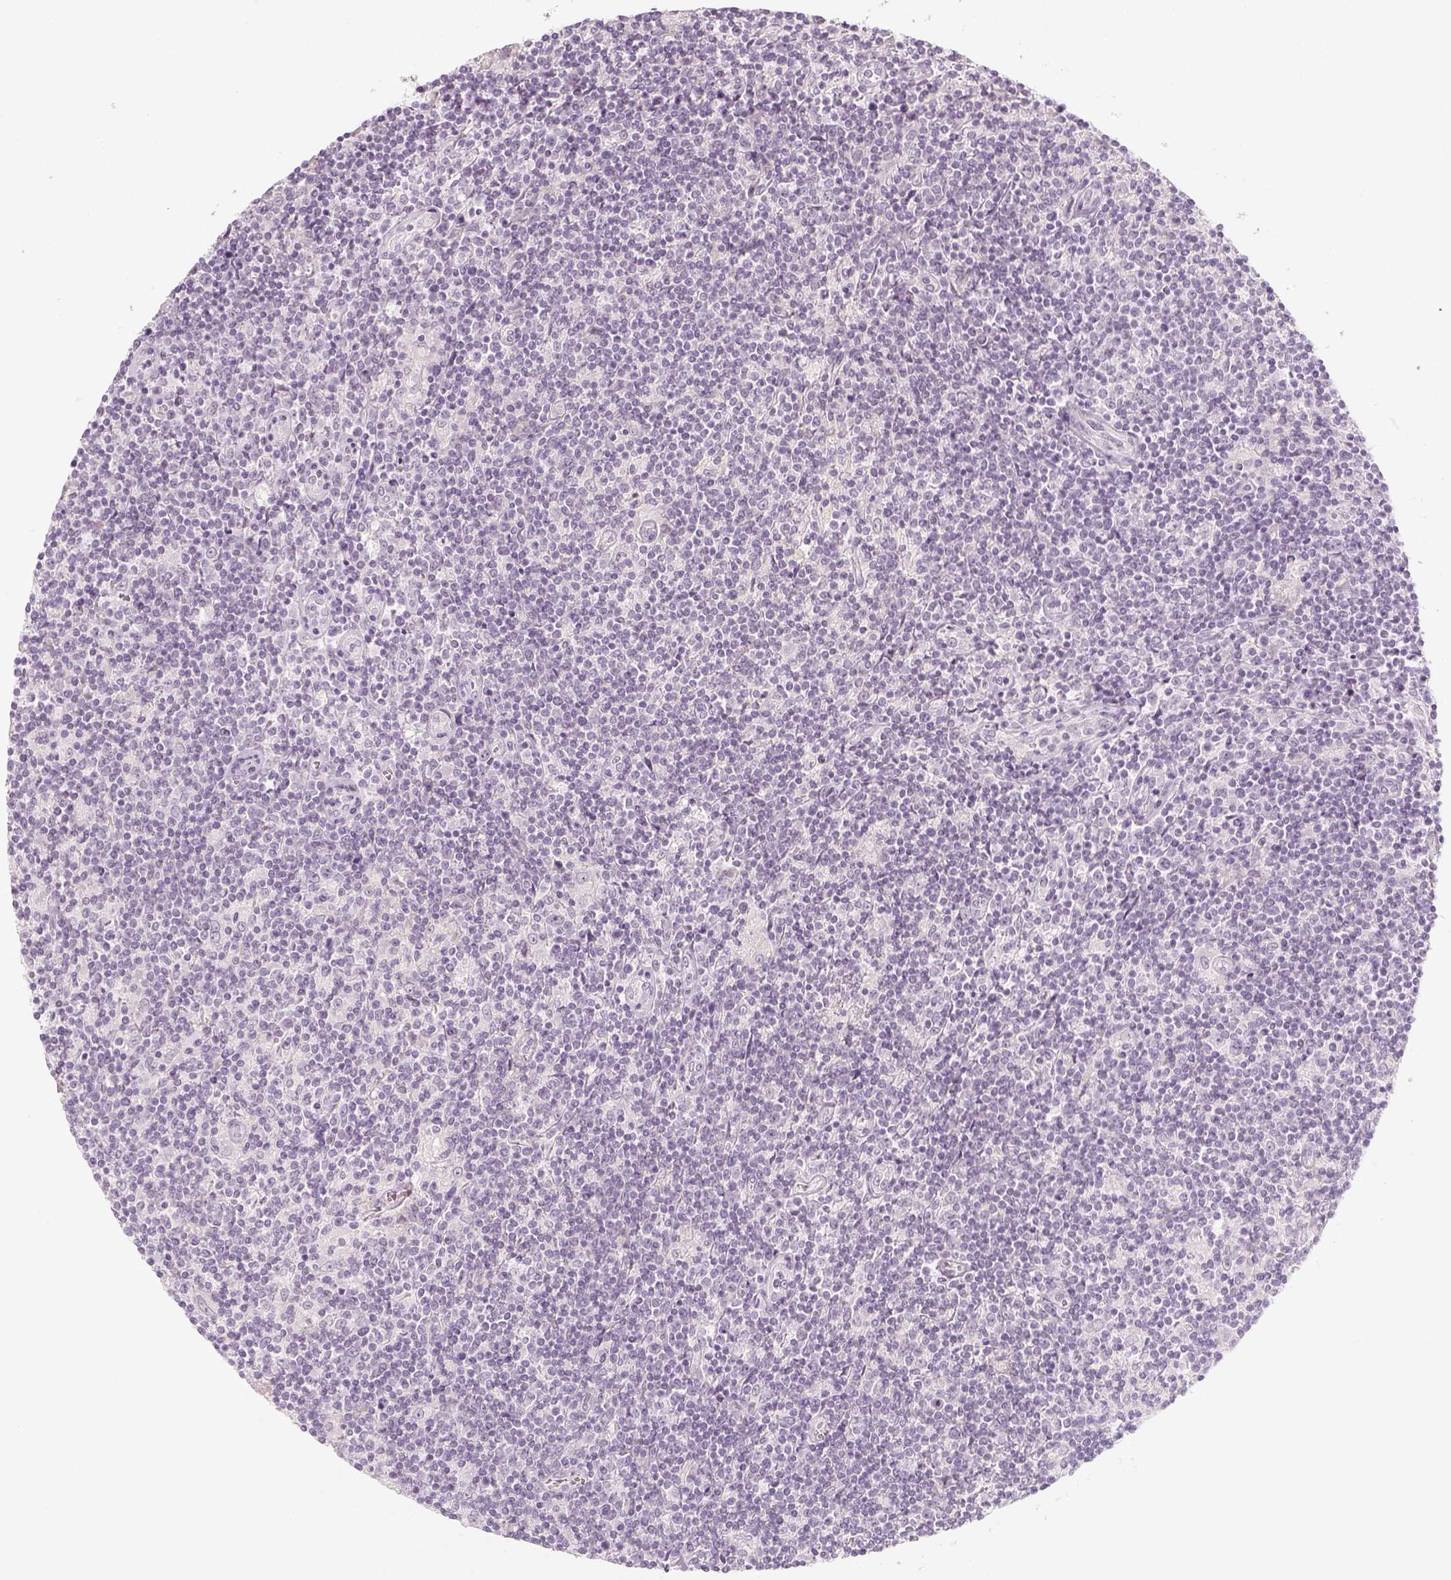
{"staining": {"intensity": "negative", "quantity": "none", "location": "none"}, "tissue": "lymphoma", "cell_type": "Tumor cells", "image_type": "cancer", "snomed": [{"axis": "morphology", "description": "Hodgkin's disease, NOS"}, {"axis": "topography", "description": "Lymph node"}], "caption": "This image is of Hodgkin's disease stained with IHC to label a protein in brown with the nuclei are counter-stained blue. There is no expression in tumor cells.", "gene": "KRT25", "patient": {"sex": "male", "age": 40}}